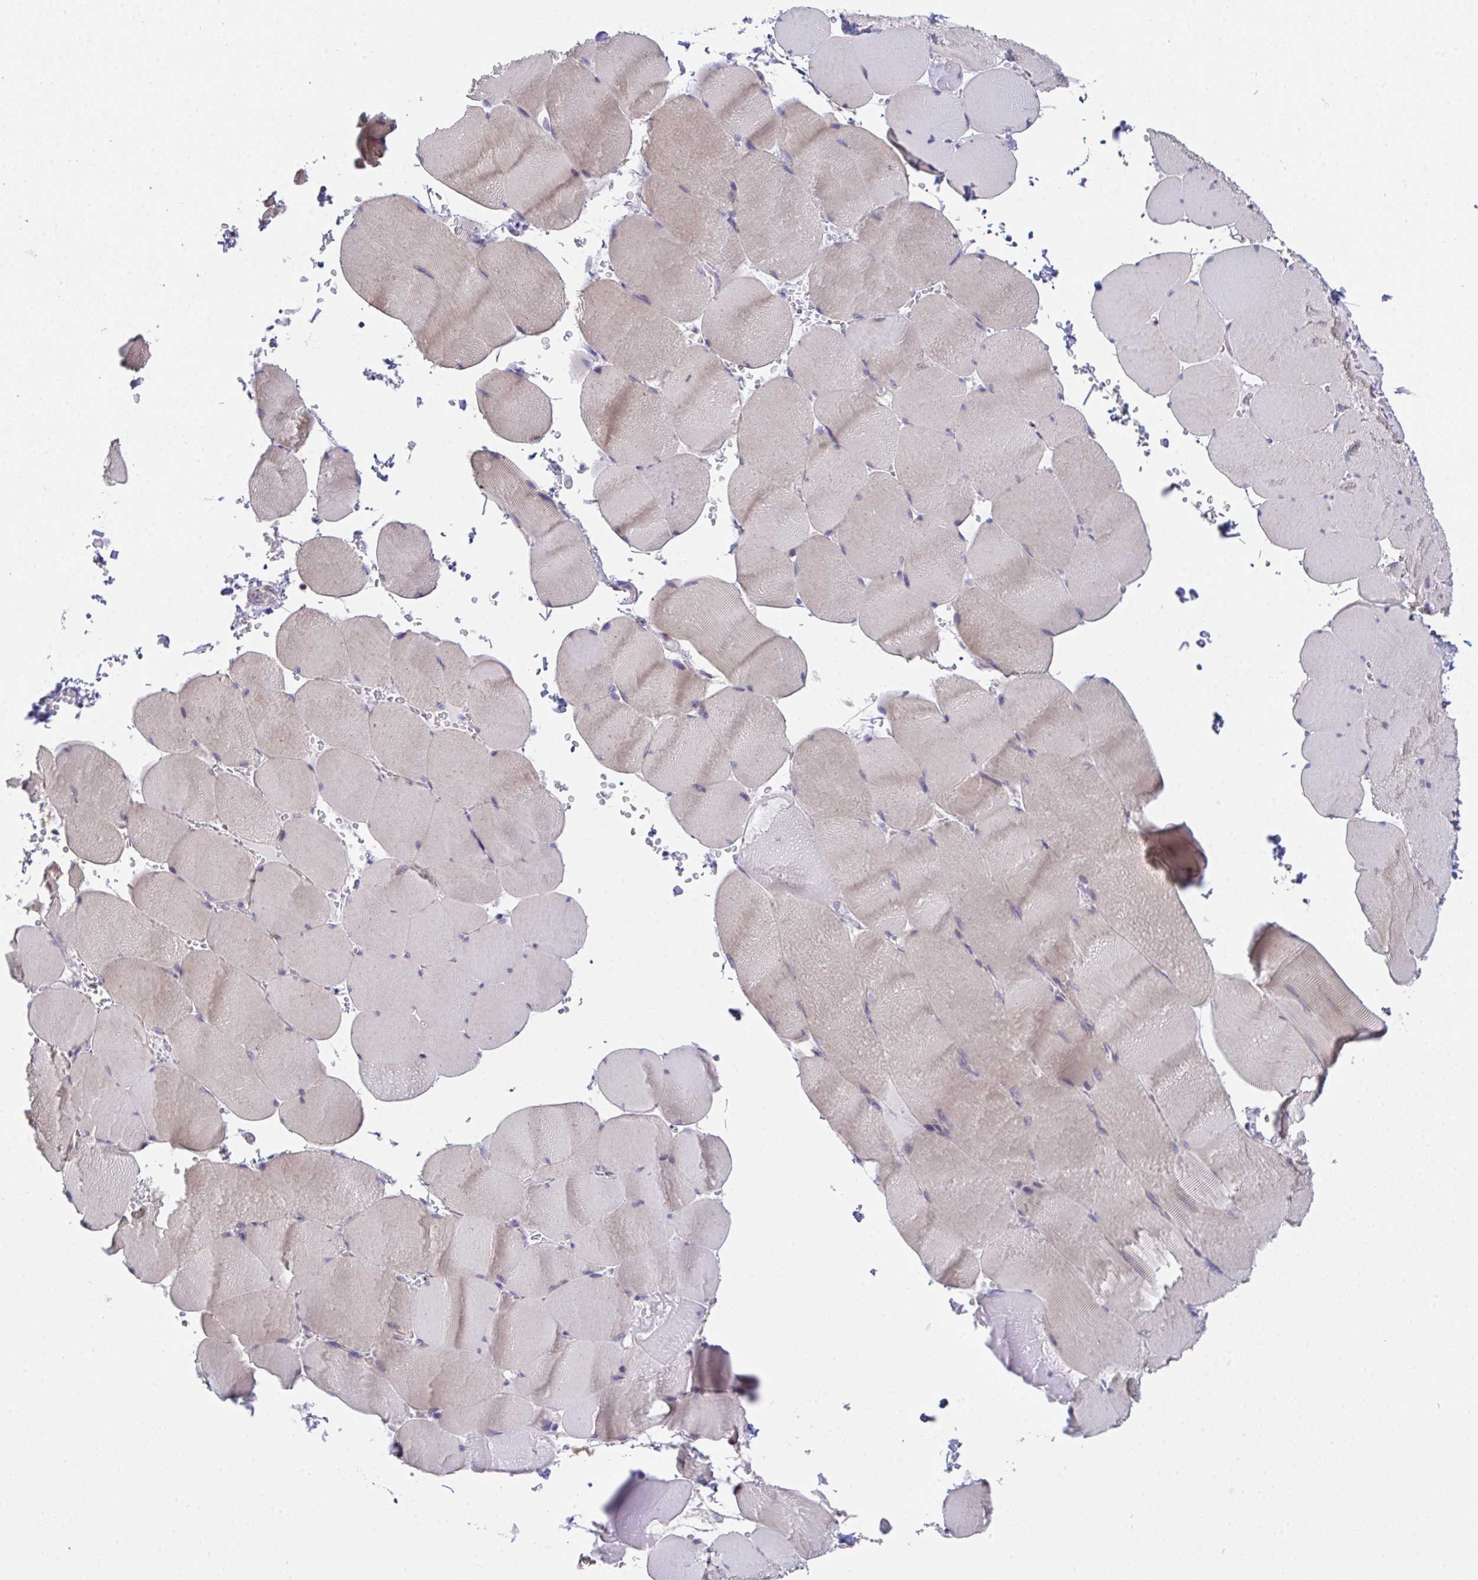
{"staining": {"intensity": "negative", "quantity": "none", "location": "none"}, "tissue": "skeletal muscle", "cell_type": "Myocytes", "image_type": "normal", "snomed": [{"axis": "morphology", "description": "Normal tissue, NOS"}, {"axis": "topography", "description": "Skeletal muscle"}, {"axis": "topography", "description": "Head-Neck"}], "caption": "This is an IHC histopathology image of benign human skeletal muscle. There is no staining in myocytes.", "gene": "MIA3", "patient": {"sex": "male", "age": 66}}